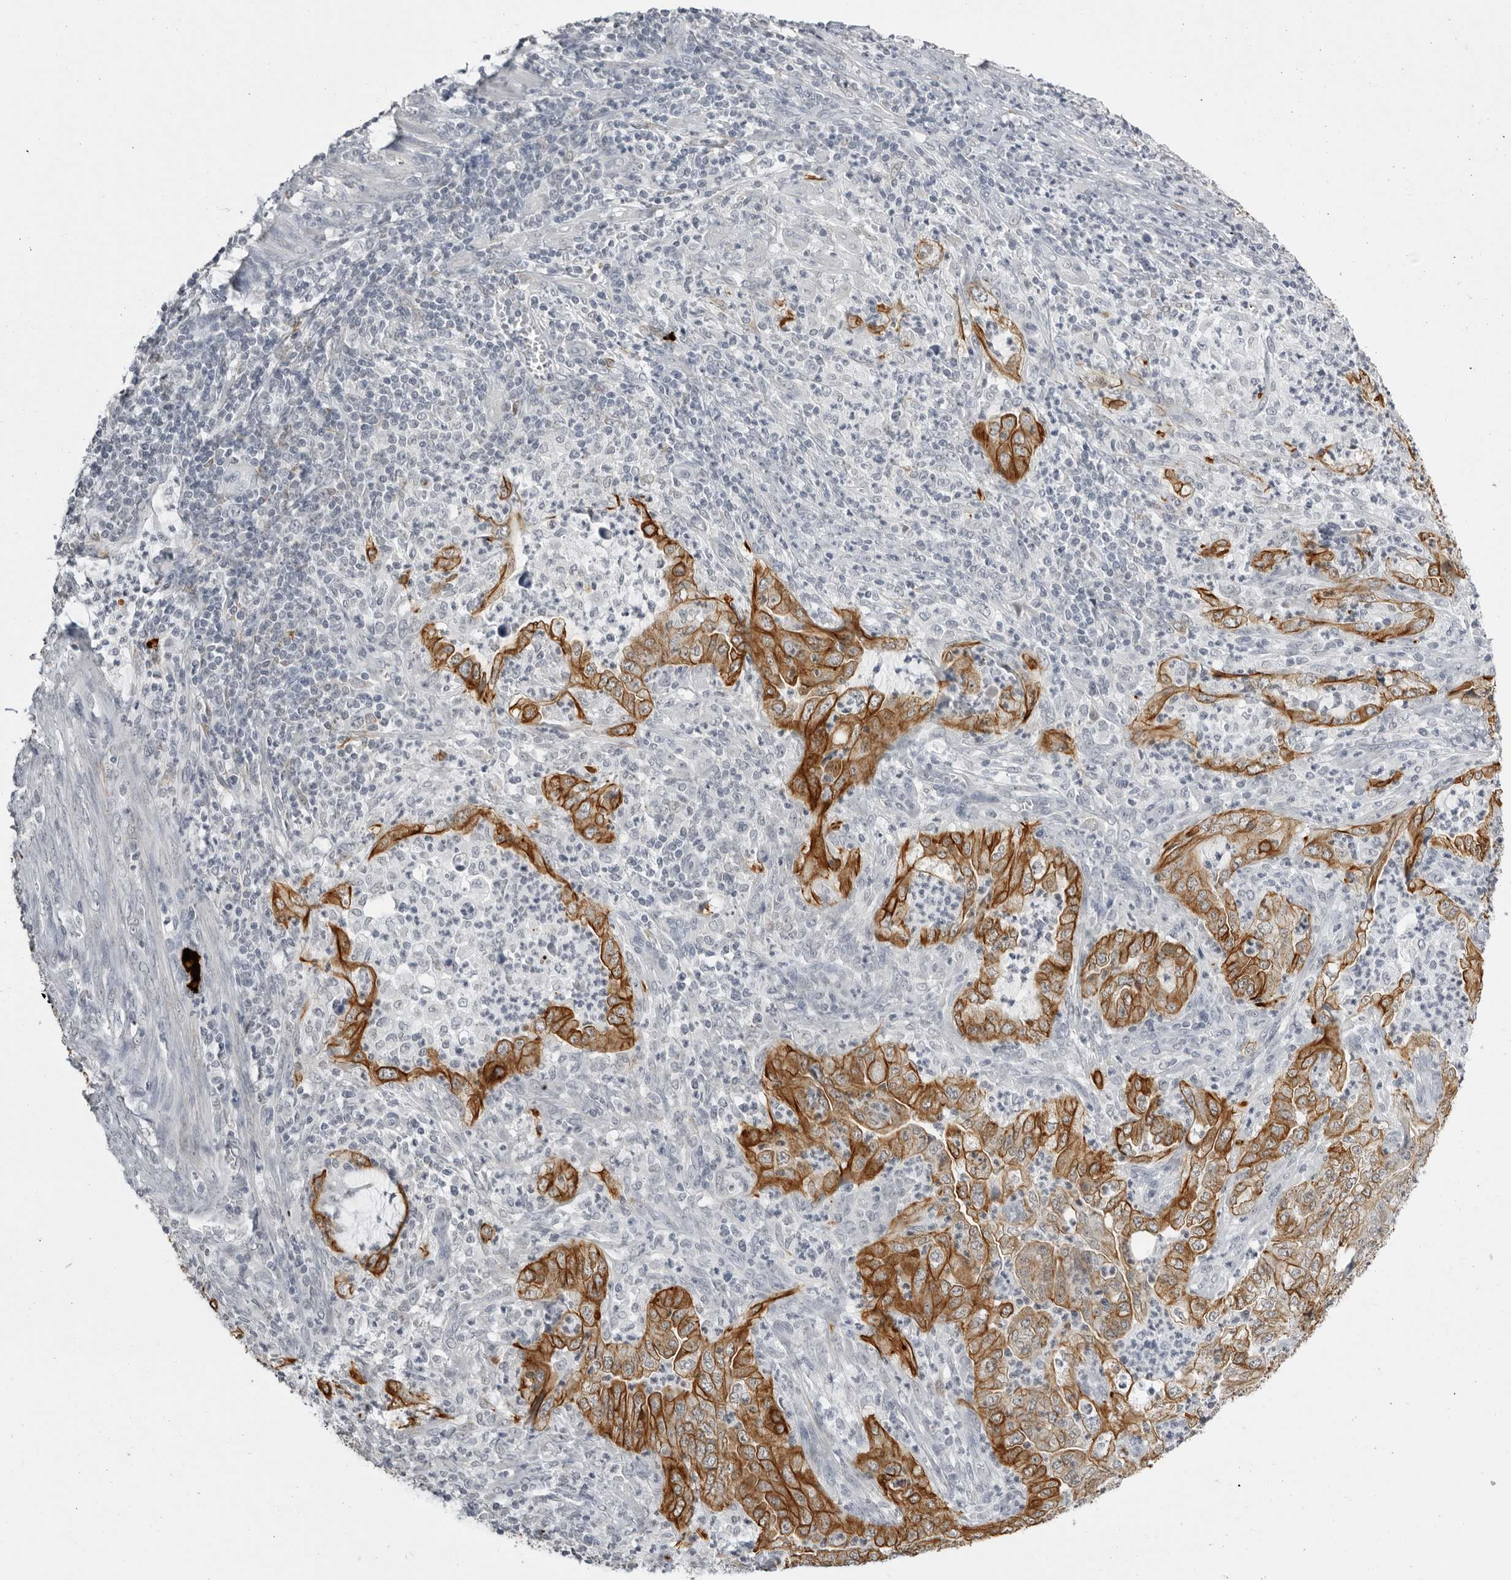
{"staining": {"intensity": "moderate", "quantity": ">75%", "location": "cytoplasmic/membranous"}, "tissue": "endometrial cancer", "cell_type": "Tumor cells", "image_type": "cancer", "snomed": [{"axis": "morphology", "description": "Adenocarcinoma, NOS"}, {"axis": "topography", "description": "Endometrium"}], "caption": "Immunohistochemical staining of endometrial cancer displays medium levels of moderate cytoplasmic/membranous protein positivity in about >75% of tumor cells.", "gene": "SERPINF2", "patient": {"sex": "female", "age": 51}}